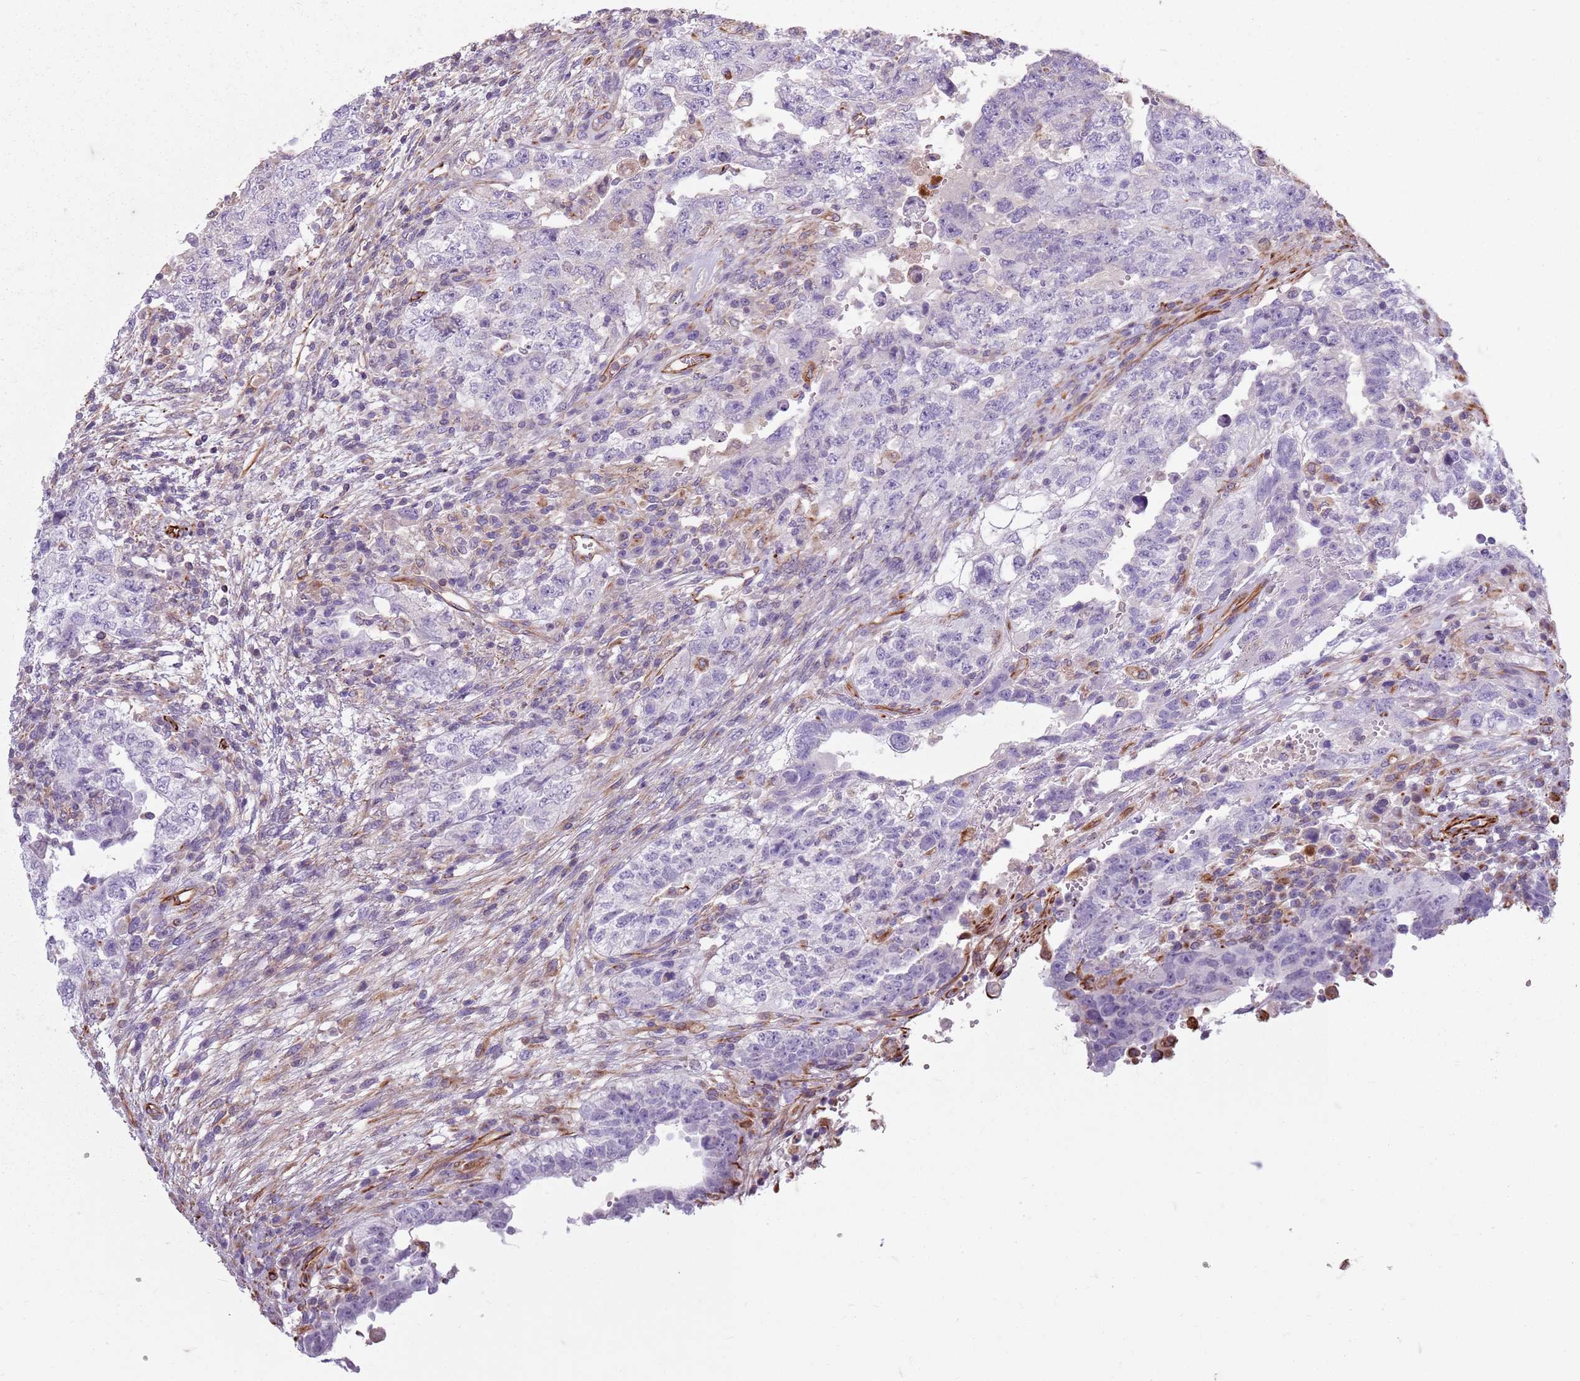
{"staining": {"intensity": "negative", "quantity": "none", "location": "none"}, "tissue": "testis cancer", "cell_type": "Tumor cells", "image_type": "cancer", "snomed": [{"axis": "morphology", "description": "Carcinoma, Embryonal, NOS"}, {"axis": "topography", "description": "Testis"}], "caption": "Testis cancer (embryonal carcinoma) stained for a protein using IHC reveals no positivity tumor cells.", "gene": "TAS2R38", "patient": {"sex": "male", "age": 26}}